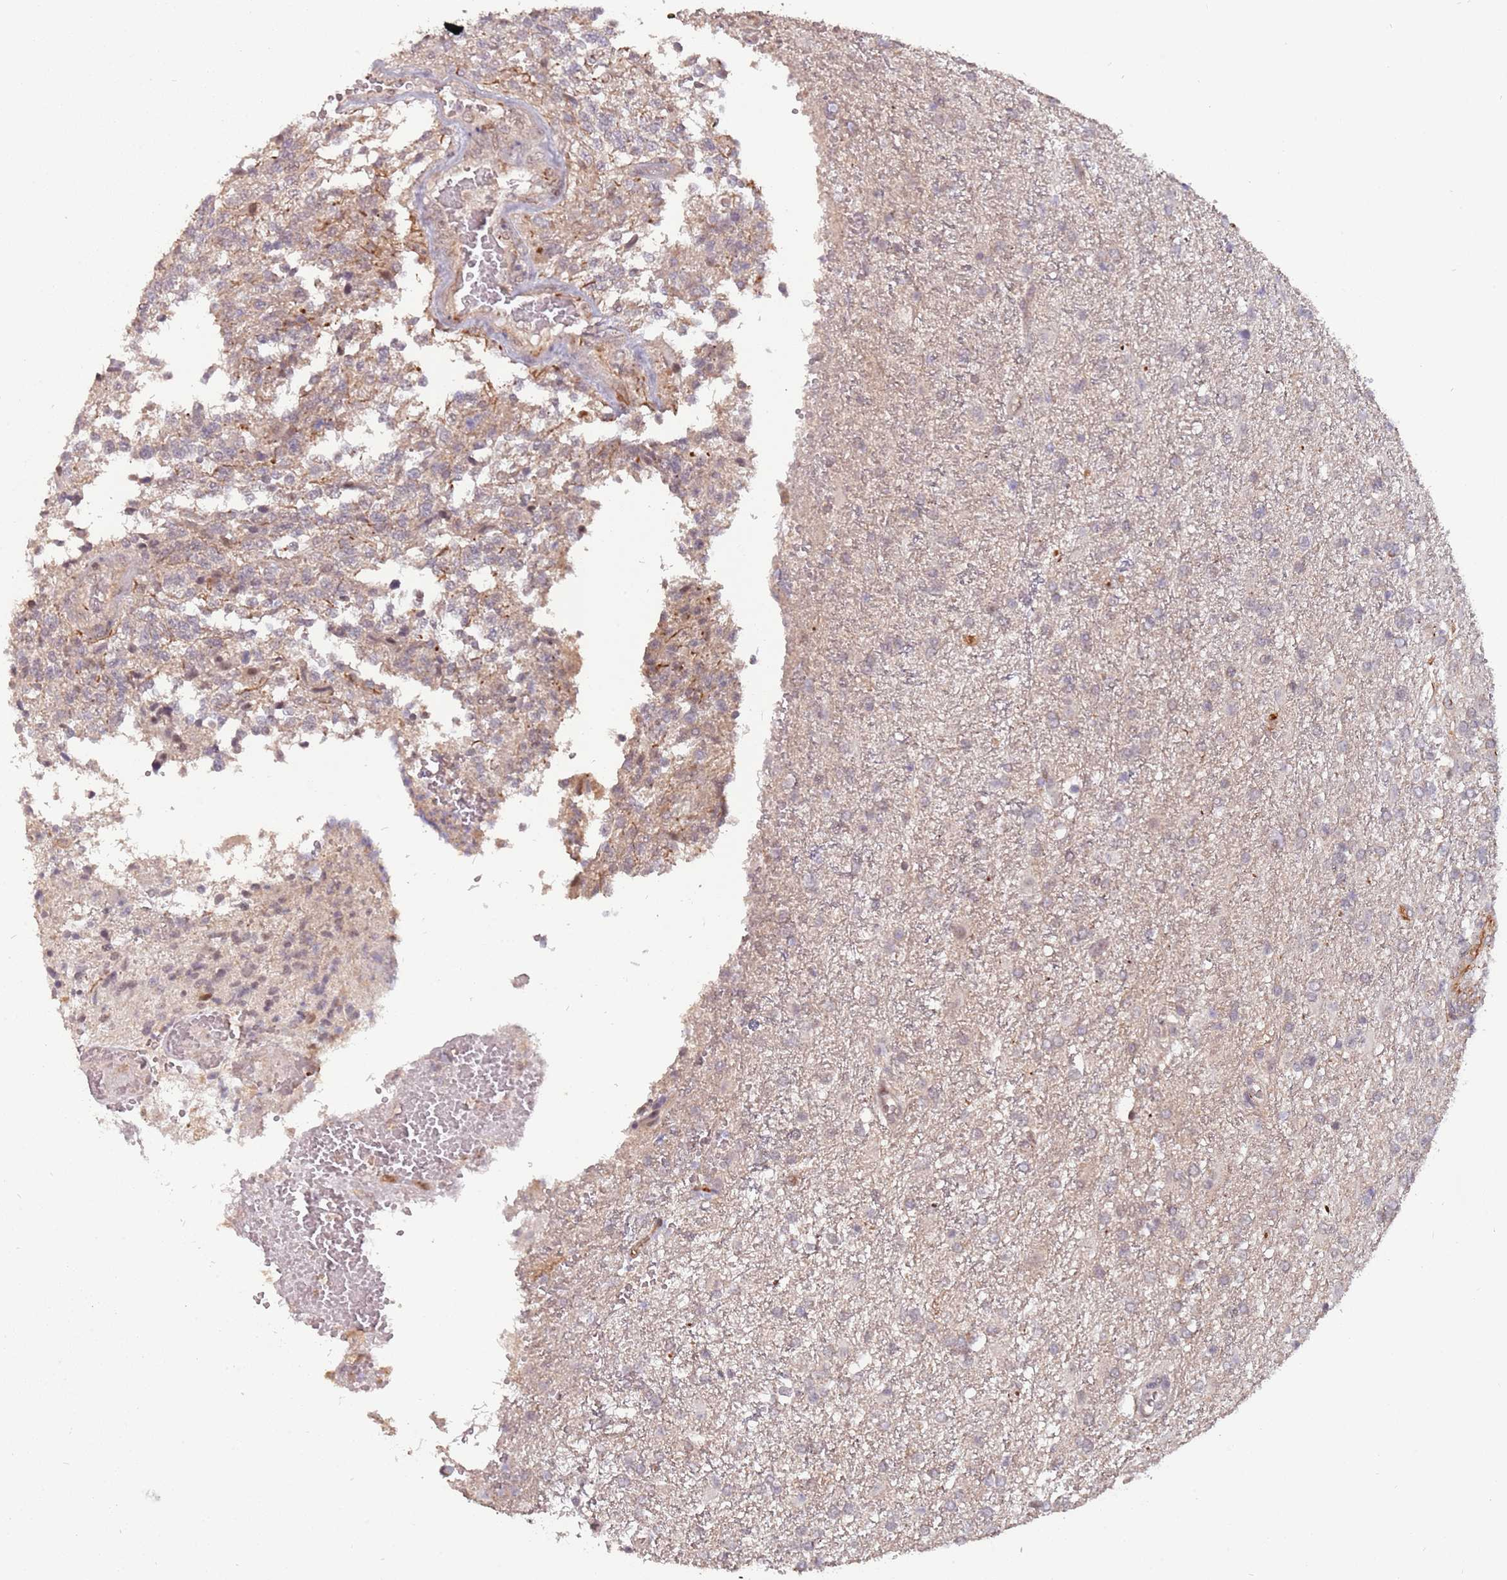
{"staining": {"intensity": "negative", "quantity": "none", "location": "none"}, "tissue": "glioma", "cell_type": "Tumor cells", "image_type": "cancer", "snomed": [{"axis": "morphology", "description": "Glioma, malignant, High grade"}, {"axis": "topography", "description": "Brain"}], "caption": "DAB (3,3'-diaminobenzidine) immunohistochemical staining of malignant glioma (high-grade) exhibits no significant staining in tumor cells.", "gene": "ZBTB5", "patient": {"sex": "male", "age": 56}}